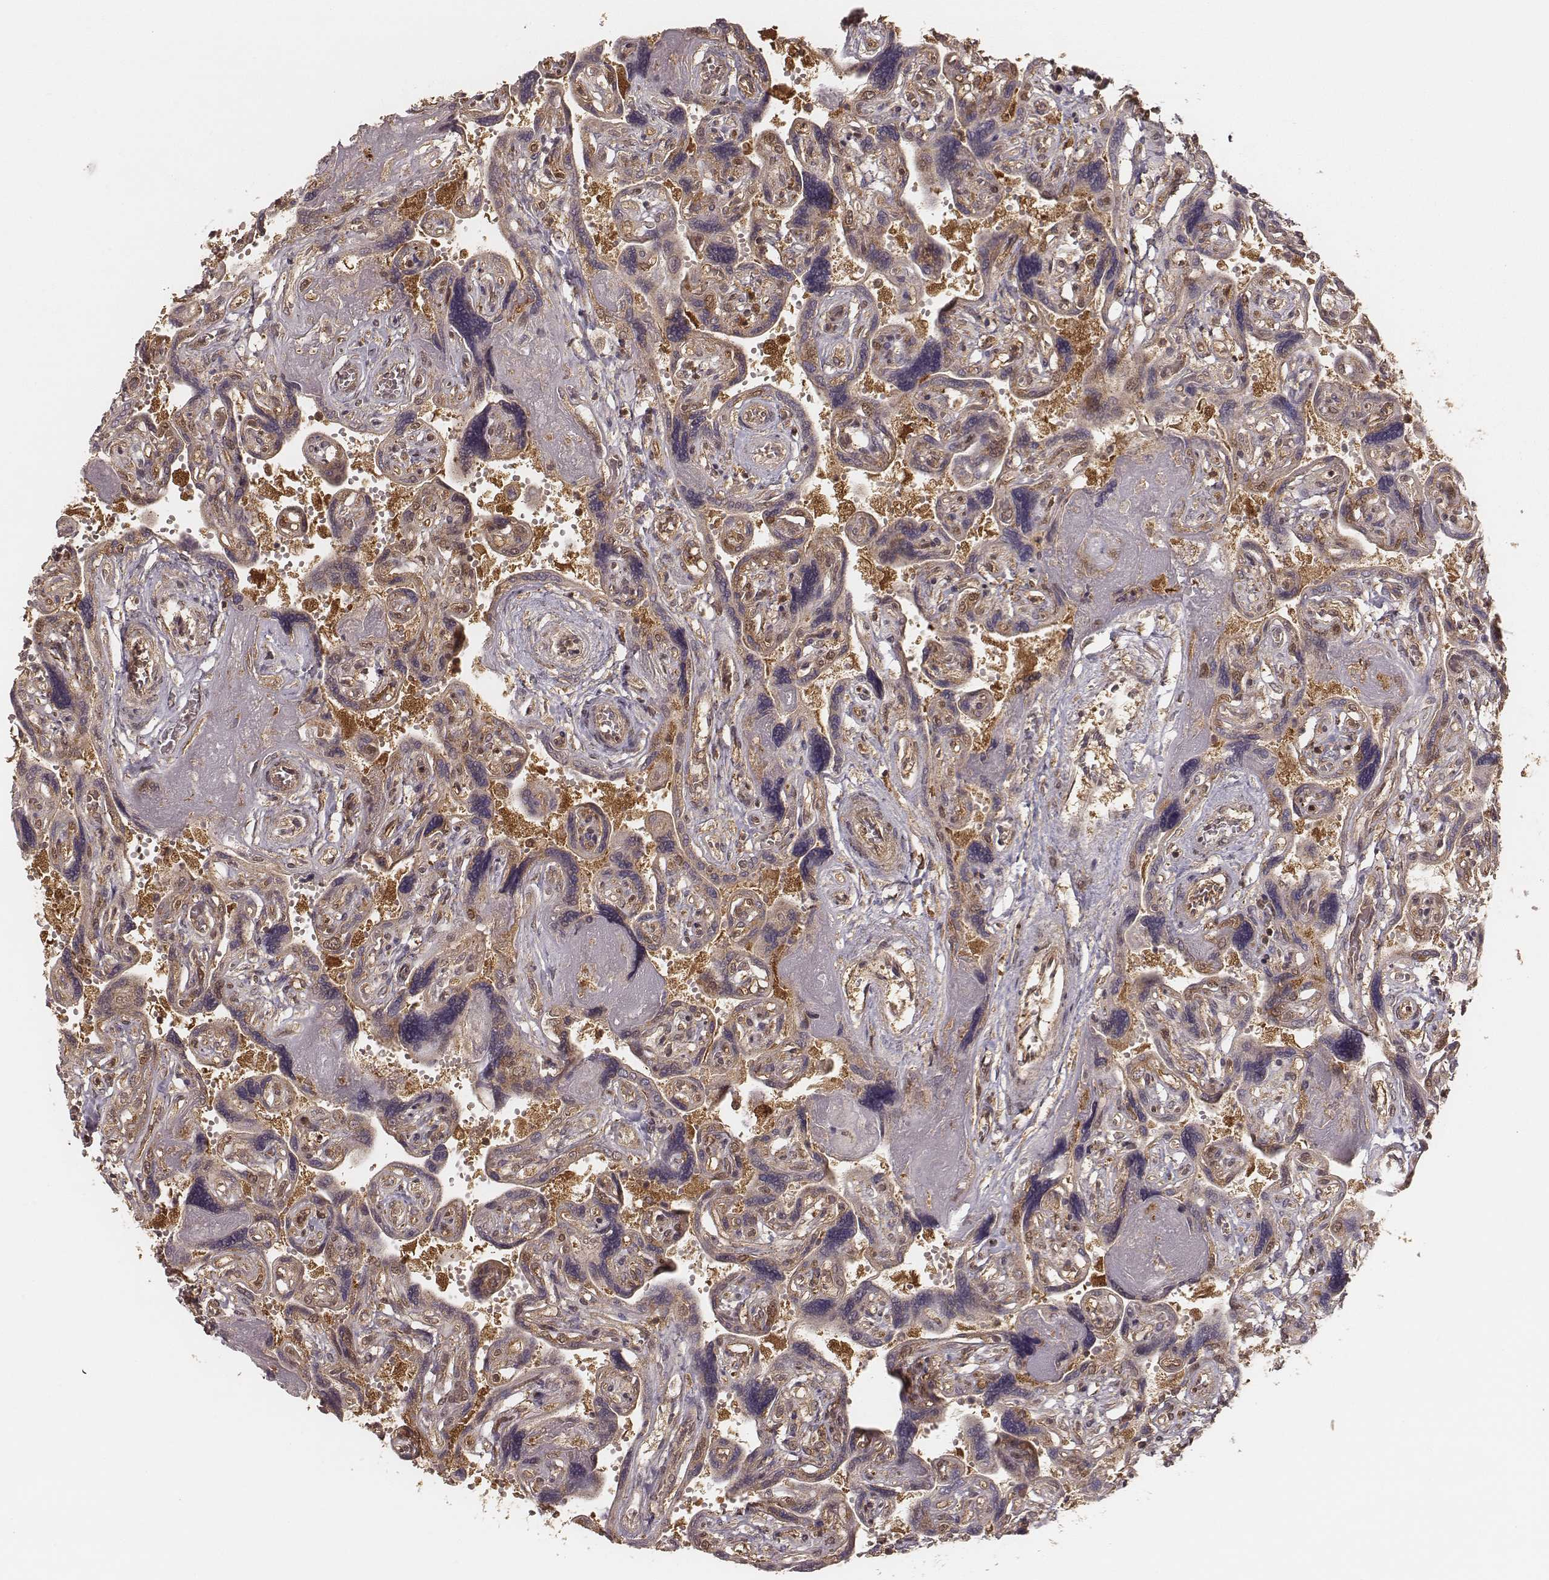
{"staining": {"intensity": "moderate", "quantity": ">75%", "location": "cytoplasmic/membranous"}, "tissue": "placenta", "cell_type": "Decidual cells", "image_type": "normal", "snomed": [{"axis": "morphology", "description": "Normal tissue, NOS"}, {"axis": "topography", "description": "Placenta"}], "caption": "Immunohistochemistry (IHC) photomicrograph of unremarkable human placenta stained for a protein (brown), which exhibits medium levels of moderate cytoplasmic/membranous staining in about >75% of decidual cells.", "gene": "CARS1", "patient": {"sex": "female", "age": 32}}